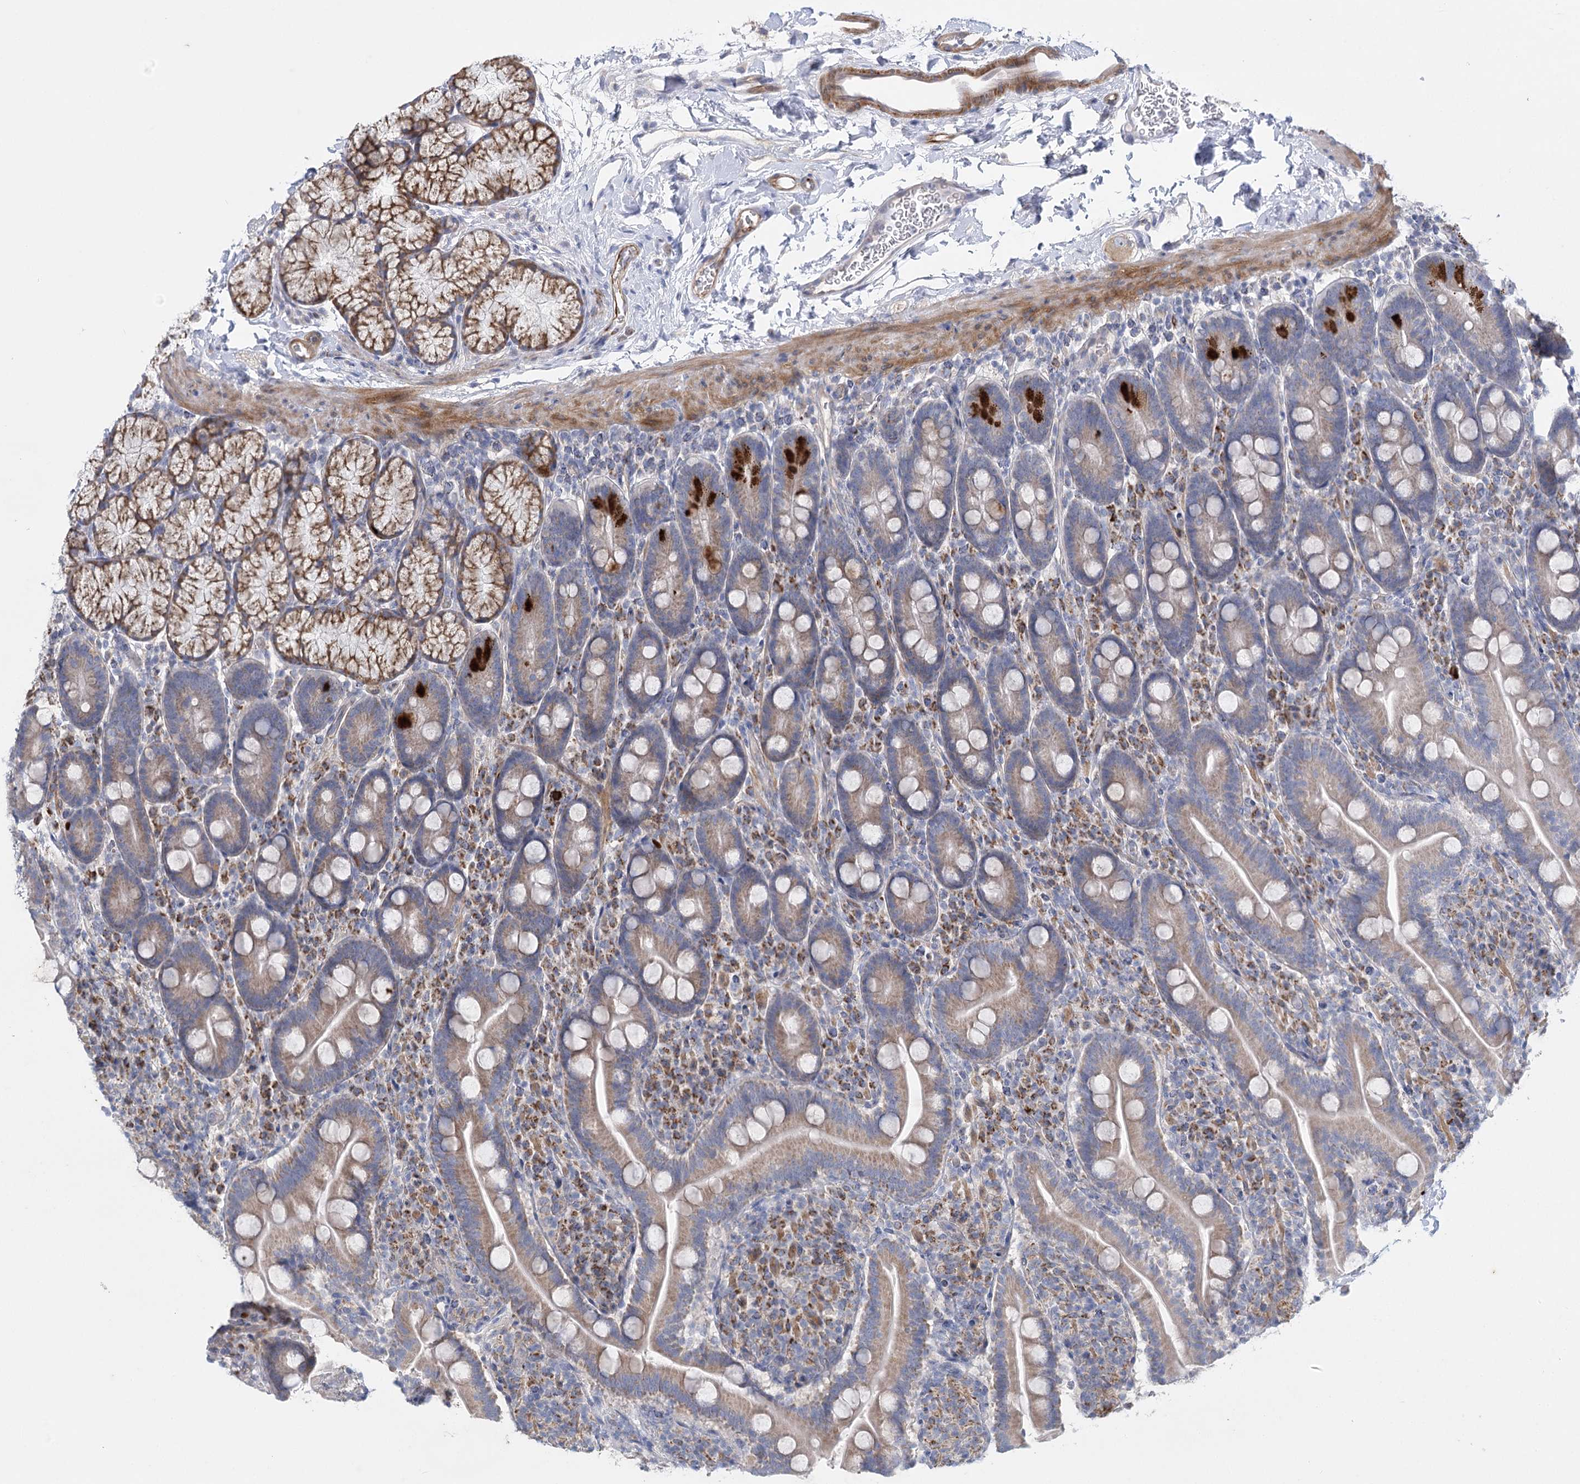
{"staining": {"intensity": "strong", "quantity": "<25%", "location": "cytoplasmic/membranous"}, "tissue": "duodenum", "cell_type": "Glandular cells", "image_type": "normal", "snomed": [{"axis": "morphology", "description": "Normal tissue, NOS"}, {"axis": "topography", "description": "Duodenum"}], "caption": "This is an image of IHC staining of unremarkable duodenum, which shows strong expression in the cytoplasmic/membranous of glandular cells.", "gene": "DHTKD1", "patient": {"sex": "male", "age": 35}}